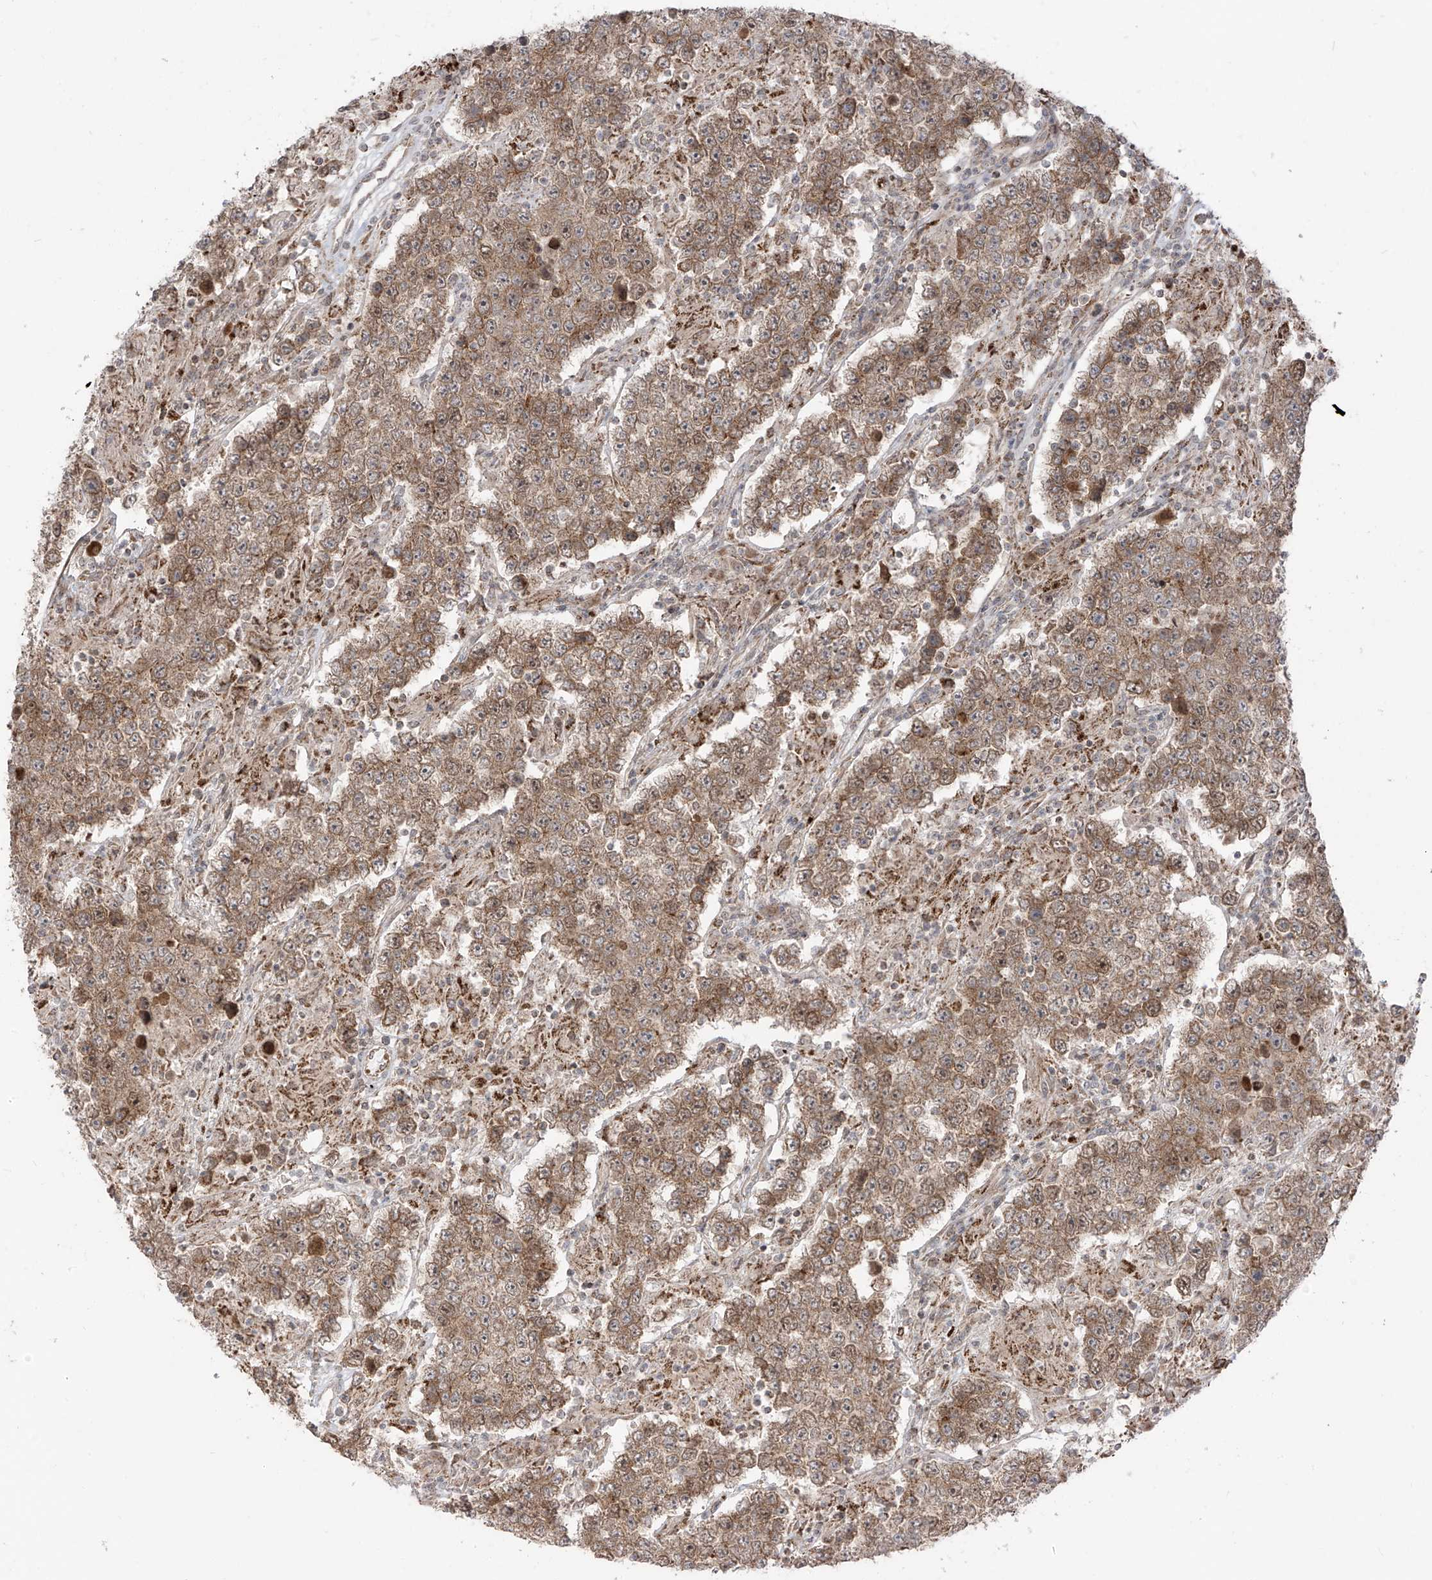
{"staining": {"intensity": "moderate", "quantity": ">75%", "location": "cytoplasmic/membranous"}, "tissue": "testis cancer", "cell_type": "Tumor cells", "image_type": "cancer", "snomed": [{"axis": "morphology", "description": "Normal tissue, NOS"}, {"axis": "morphology", "description": "Urothelial carcinoma, High grade"}, {"axis": "morphology", "description": "Seminoma, NOS"}, {"axis": "morphology", "description": "Carcinoma, Embryonal, NOS"}, {"axis": "topography", "description": "Urinary bladder"}, {"axis": "topography", "description": "Testis"}], "caption": "Tumor cells reveal medium levels of moderate cytoplasmic/membranous expression in approximately >75% of cells in urothelial carcinoma (high-grade) (testis). (DAB (3,3'-diaminobenzidine) IHC, brown staining for protein, blue staining for nuclei).", "gene": "PDE11A", "patient": {"sex": "male", "age": 41}}